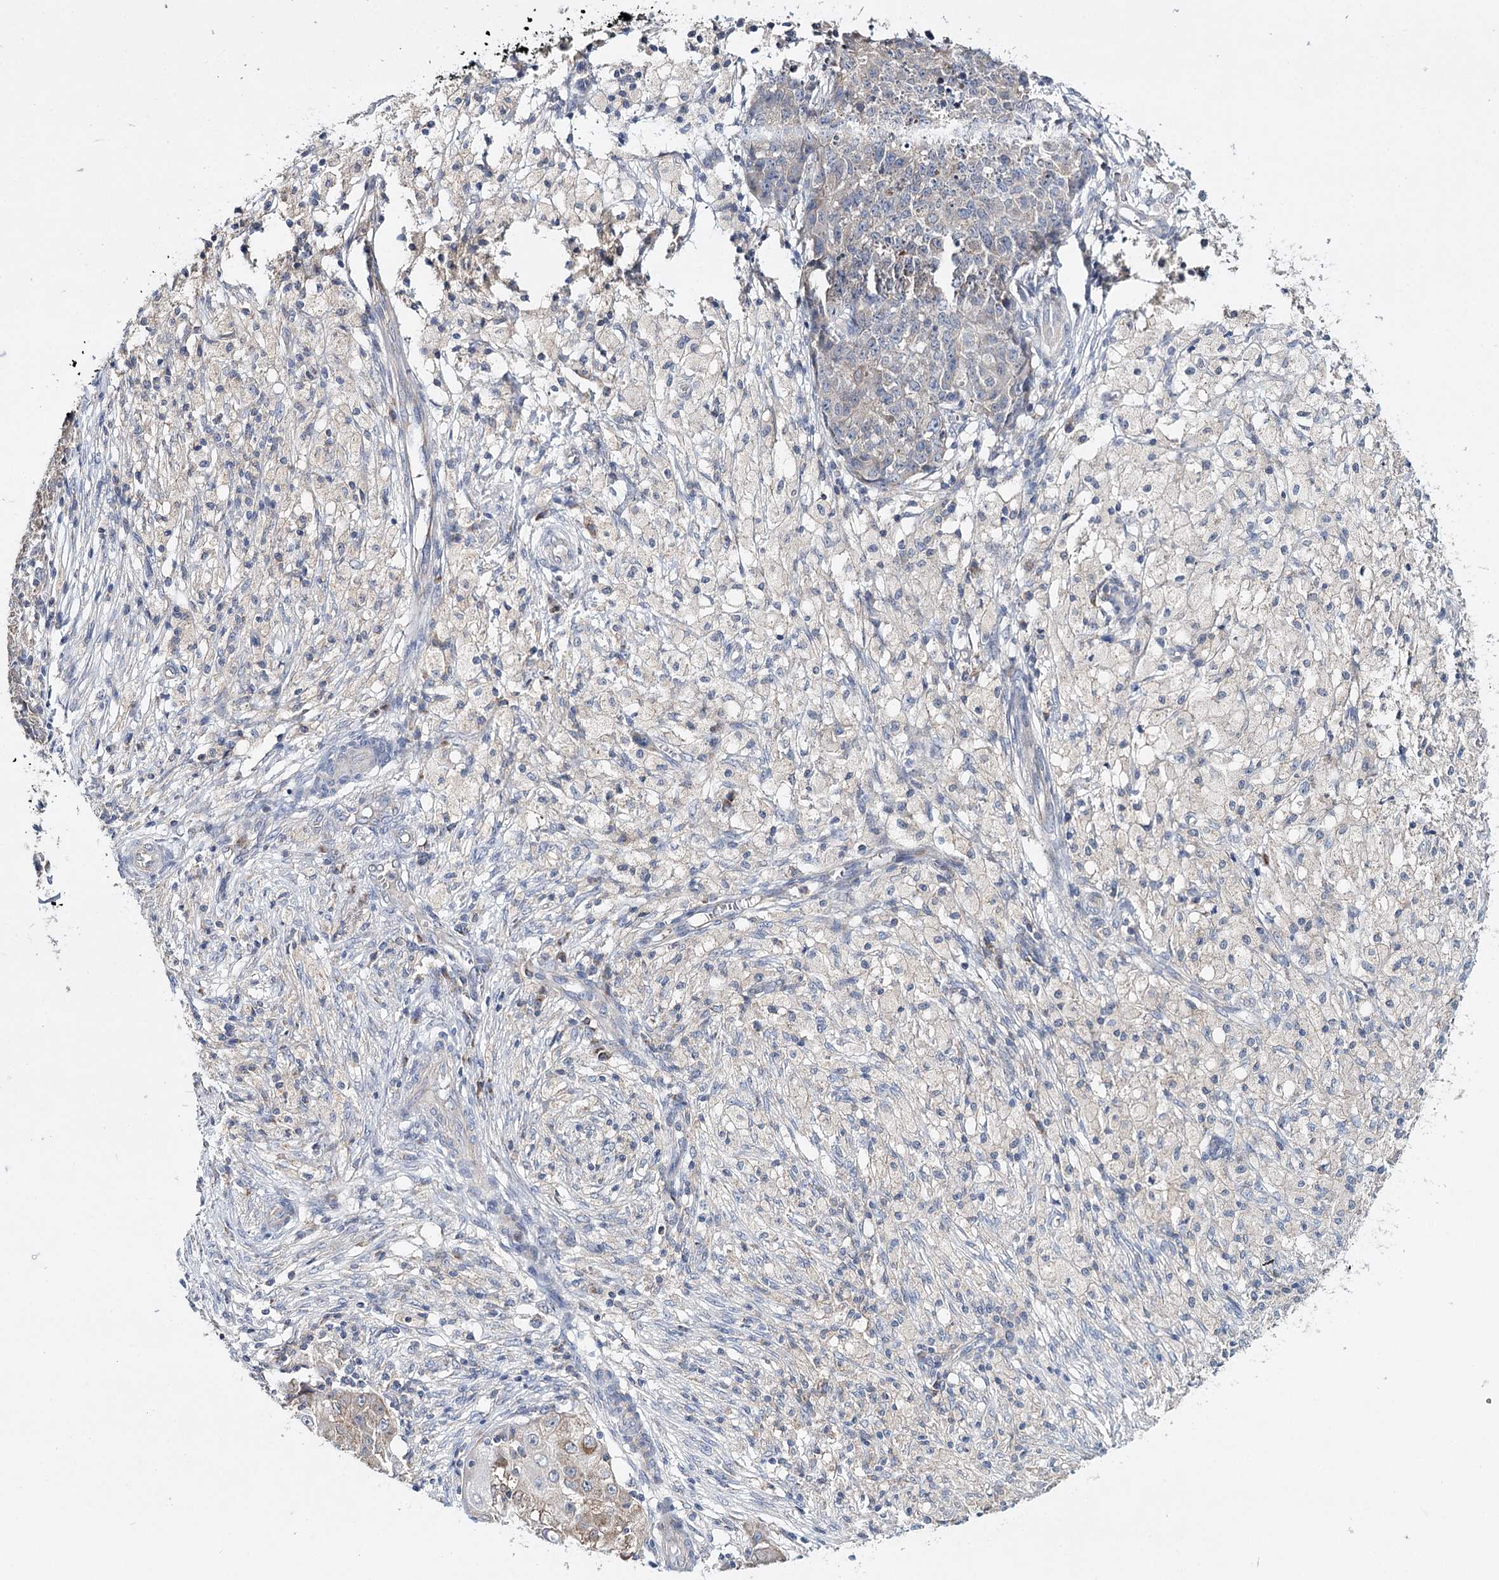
{"staining": {"intensity": "negative", "quantity": "none", "location": "none"}, "tissue": "ovarian cancer", "cell_type": "Tumor cells", "image_type": "cancer", "snomed": [{"axis": "morphology", "description": "Carcinoma, endometroid"}, {"axis": "topography", "description": "Ovary"}], "caption": "This is an IHC micrograph of ovarian endometroid carcinoma. There is no staining in tumor cells.", "gene": "CFAP46", "patient": {"sex": "female", "age": 42}}